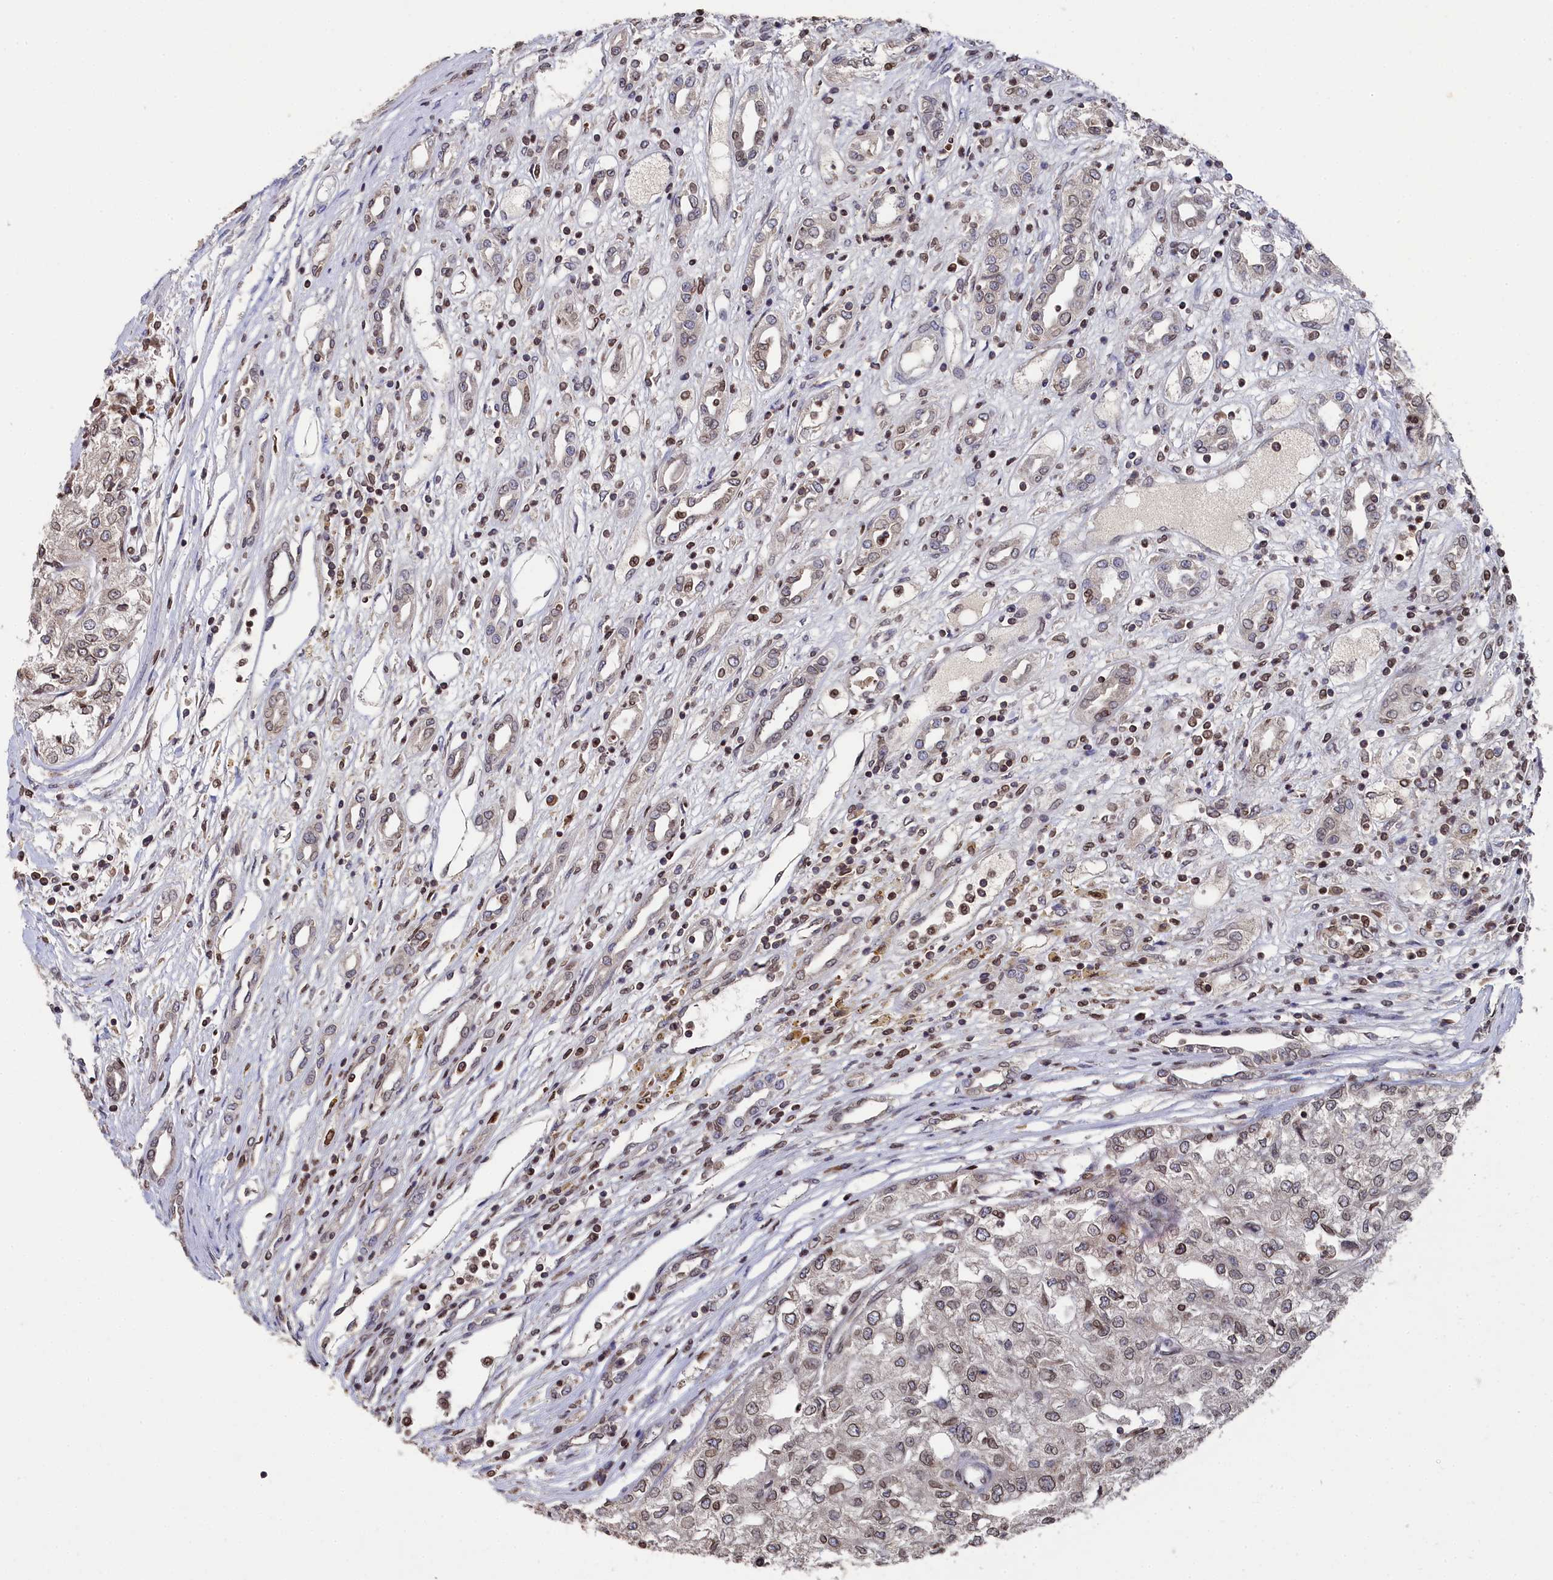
{"staining": {"intensity": "moderate", "quantity": "25%-75%", "location": "cytoplasmic/membranous,nuclear"}, "tissue": "renal cancer", "cell_type": "Tumor cells", "image_type": "cancer", "snomed": [{"axis": "morphology", "description": "Adenocarcinoma, NOS"}, {"axis": "topography", "description": "Kidney"}], "caption": "A photomicrograph of renal cancer (adenocarcinoma) stained for a protein demonstrates moderate cytoplasmic/membranous and nuclear brown staining in tumor cells. (Stains: DAB (3,3'-diaminobenzidine) in brown, nuclei in blue, Microscopy: brightfield microscopy at high magnification).", "gene": "ANKEF1", "patient": {"sex": "female", "age": 54}}